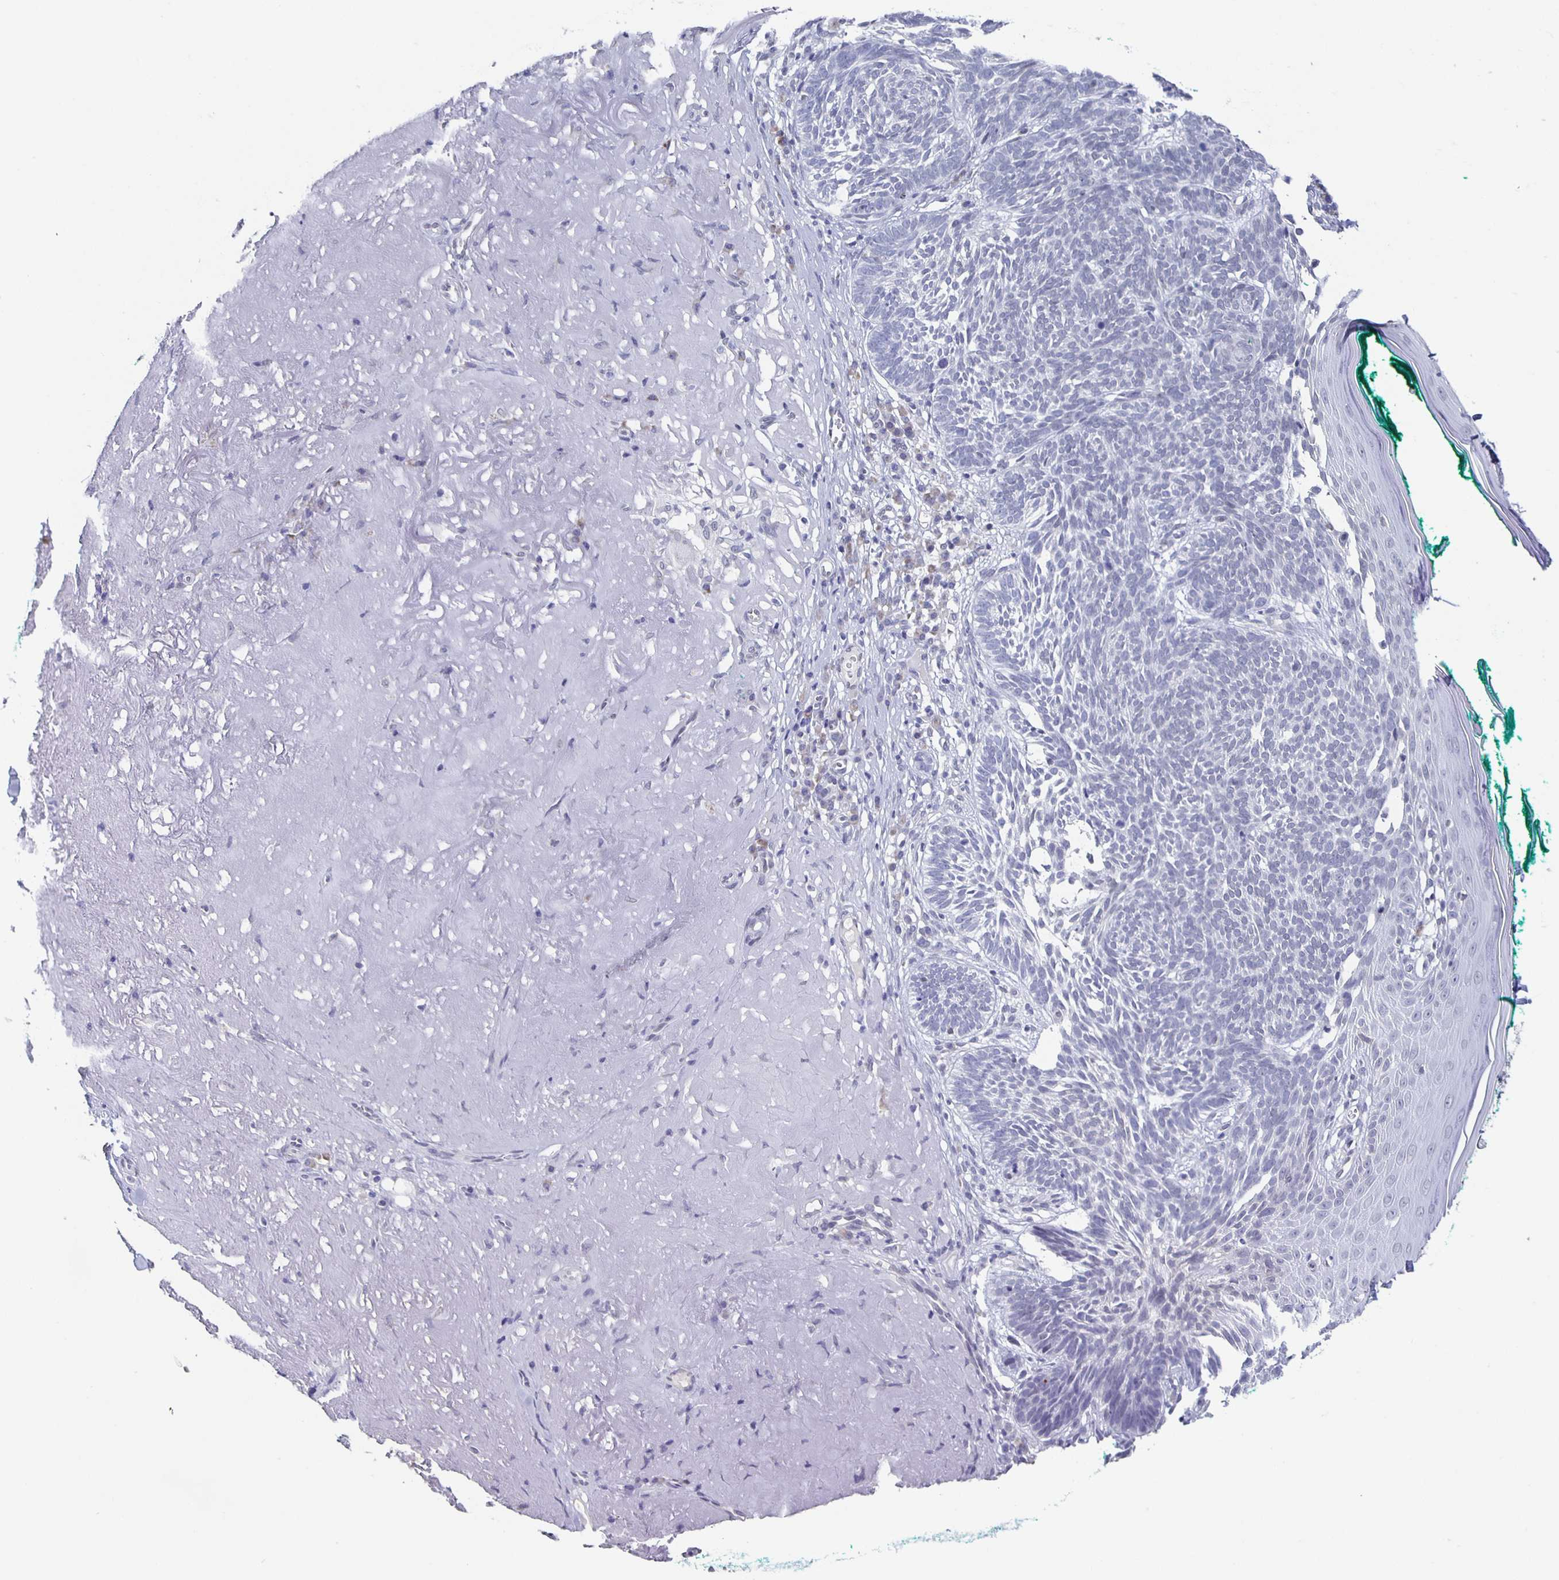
{"staining": {"intensity": "negative", "quantity": "none", "location": "none"}, "tissue": "skin cancer", "cell_type": "Tumor cells", "image_type": "cancer", "snomed": [{"axis": "morphology", "description": "Basal cell carcinoma"}, {"axis": "topography", "description": "Skin"}, {"axis": "topography", "description": "Skin of face"}], "caption": "Skin basal cell carcinoma was stained to show a protein in brown. There is no significant staining in tumor cells.", "gene": "CCDC17", "patient": {"sex": "female", "age": 80}}